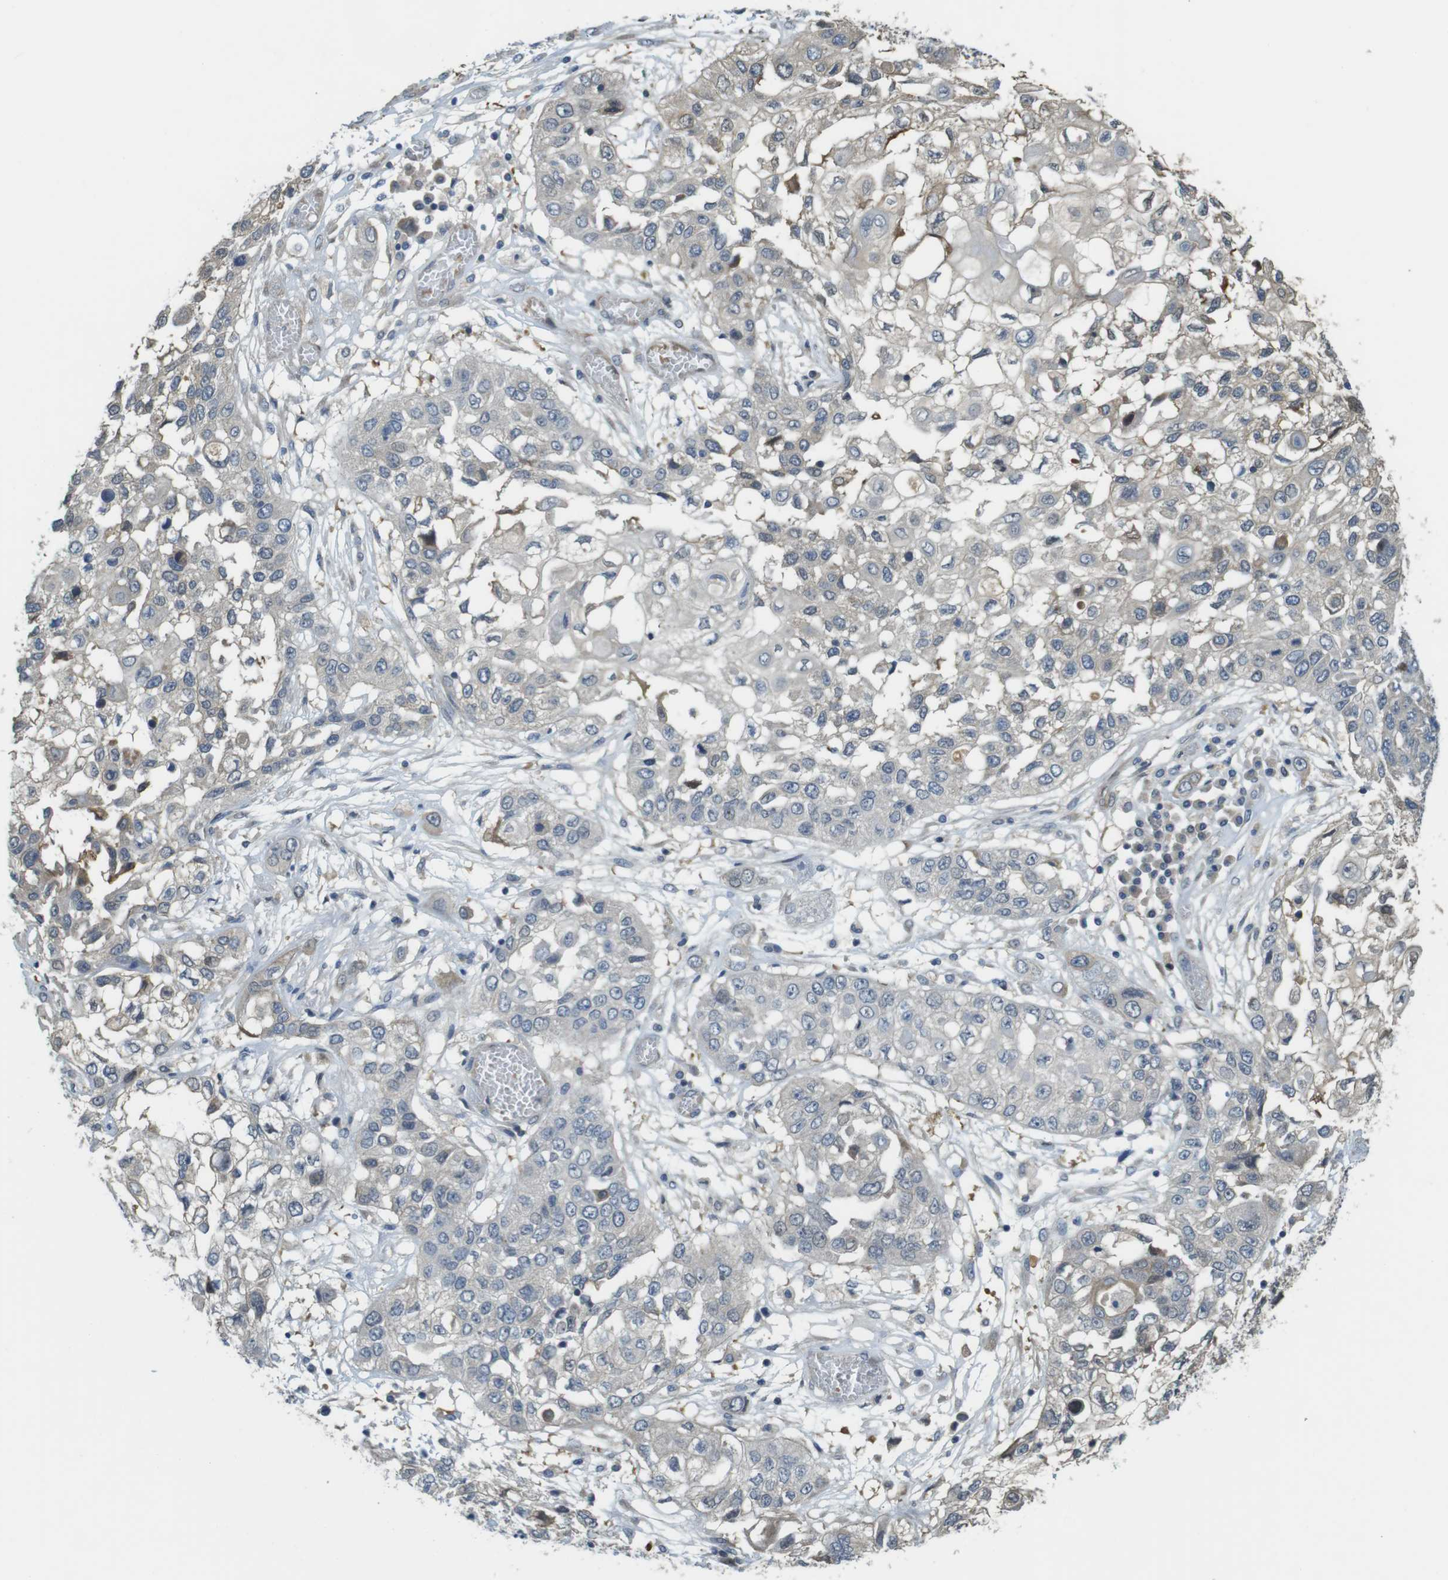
{"staining": {"intensity": "negative", "quantity": "none", "location": "none"}, "tissue": "lung cancer", "cell_type": "Tumor cells", "image_type": "cancer", "snomed": [{"axis": "morphology", "description": "Squamous cell carcinoma, NOS"}, {"axis": "topography", "description": "Lung"}], "caption": "Photomicrograph shows no significant protein expression in tumor cells of lung cancer (squamous cell carcinoma).", "gene": "ABHD15", "patient": {"sex": "male", "age": 71}}